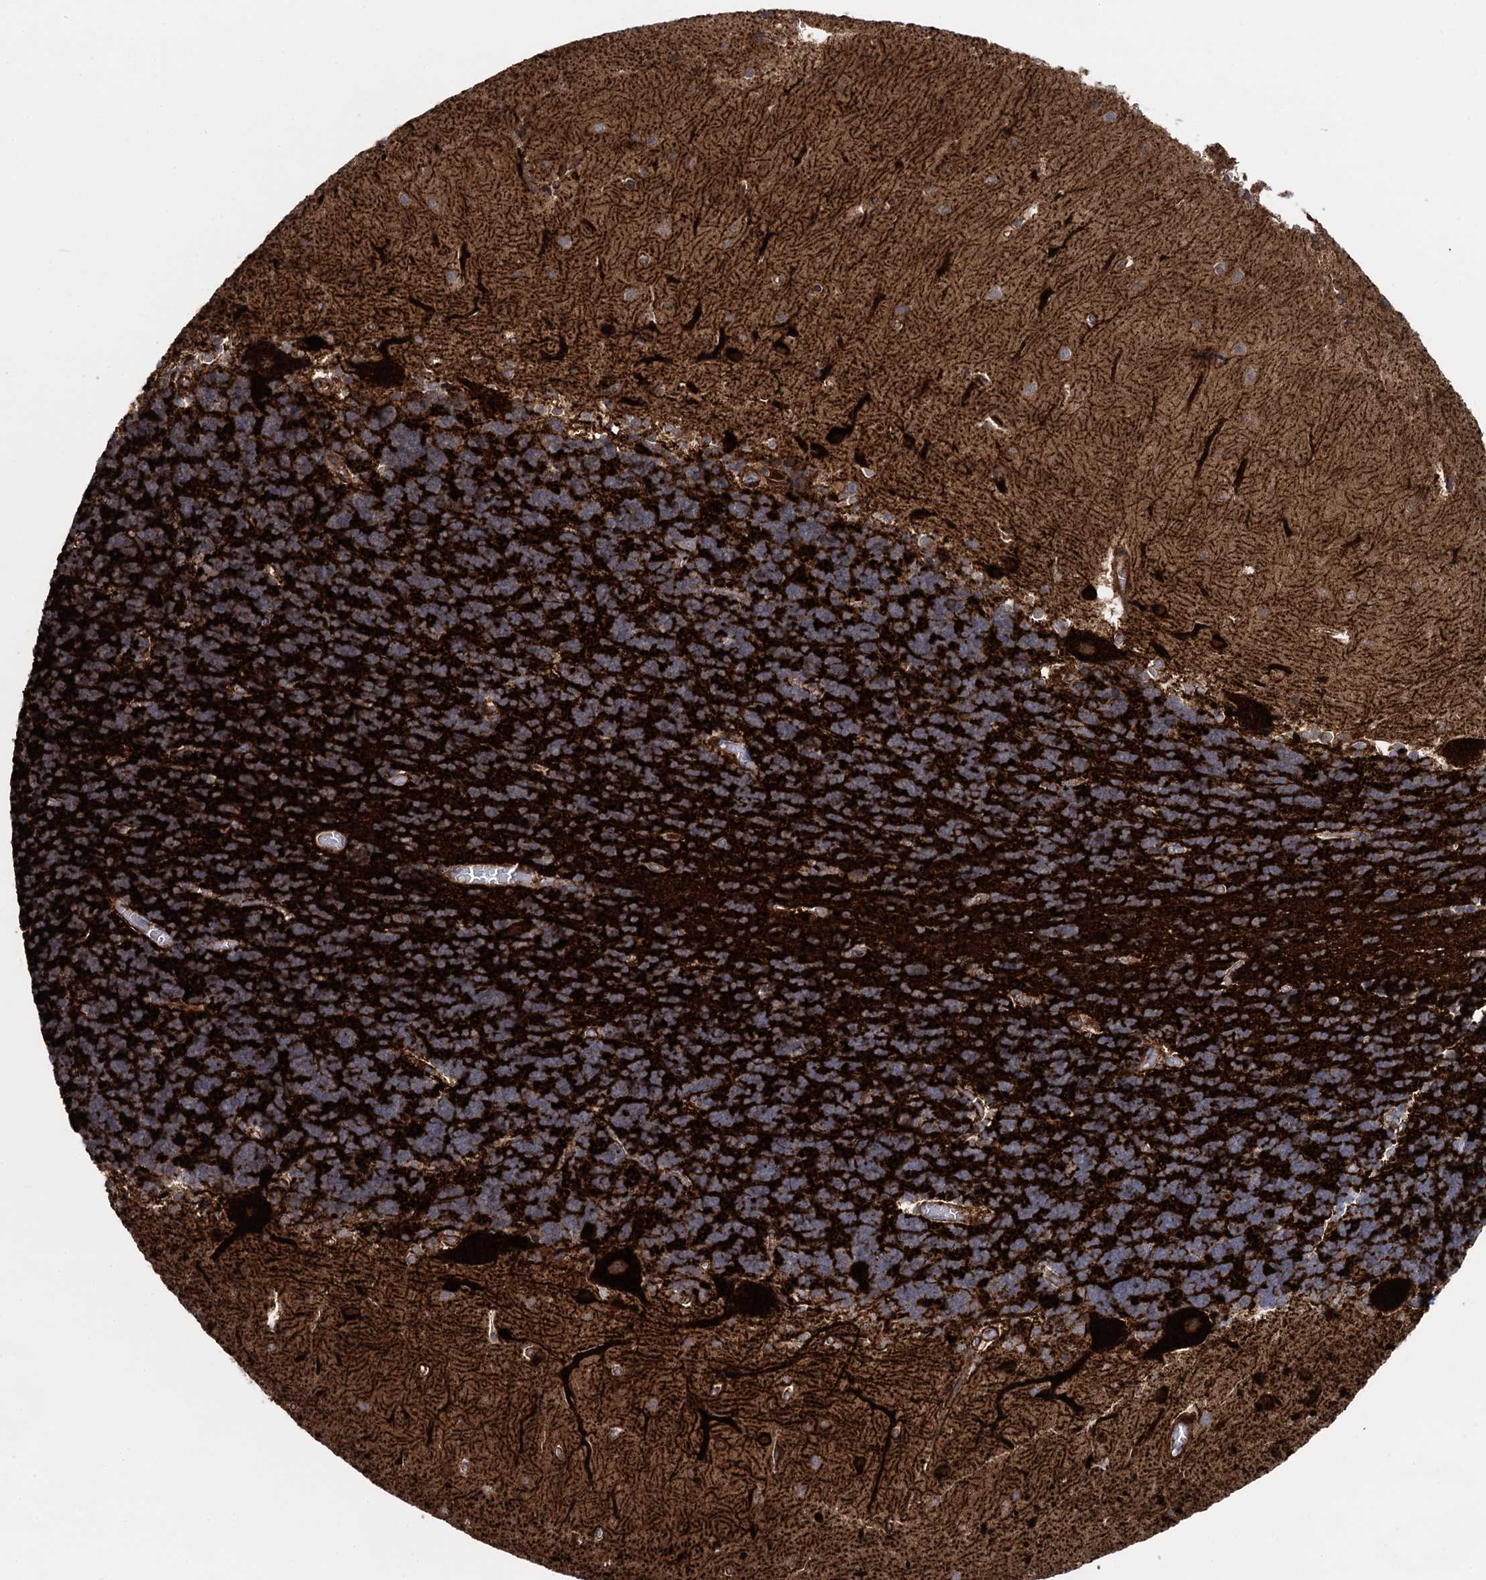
{"staining": {"intensity": "strong", "quantity": ">75%", "location": "cytoplasmic/membranous"}, "tissue": "cerebellum", "cell_type": "Cells in granular layer", "image_type": "normal", "snomed": [{"axis": "morphology", "description": "Normal tissue, NOS"}, {"axis": "topography", "description": "Cerebellum"}], "caption": "Immunohistochemical staining of unremarkable cerebellum shows >75% levels of strong cytoplasmic/membranous protein positivity in approximately >75% of cells in granular layer.", "gene": "SNCG", "patient": {"sex": "male", "age": 37}}